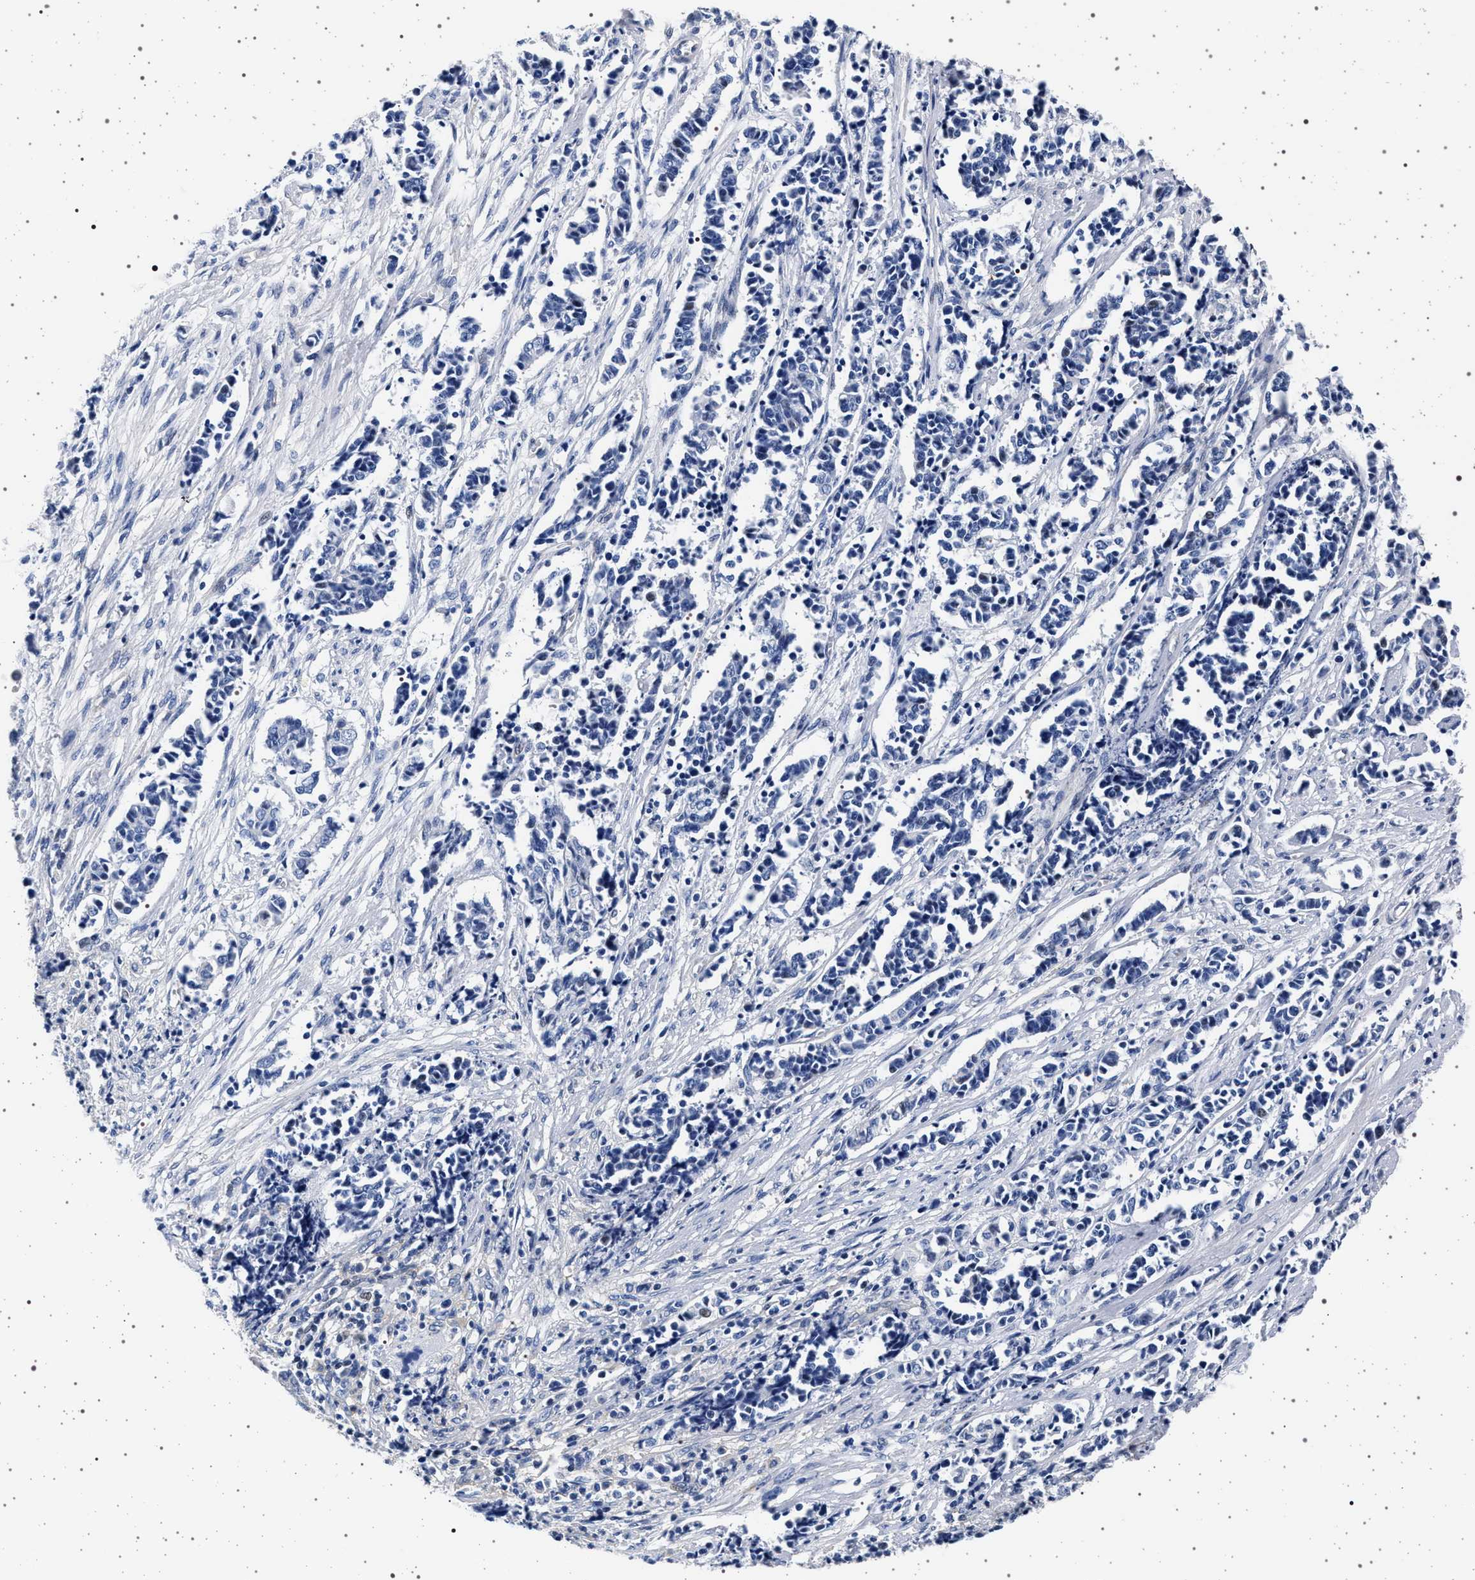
{"staining": {"intensity": "negative", "quantity": "none", "location": "none"}, "tissue": "cervical cancer", "cell_type": "Tumor cells", "image_type": "cancer", "snomed": [{"axis": "morphology", "description": "Squamous cell carcinoma, NOS"}, {"axis": "topography", "description": "Cervix"}], "caption": "This is an IHC photomicrograph of cervical squamous cell carcinoma. There is no staining in tumor cells.", "gene": "SLC9A1", "patient": {"sex": "female", "age": 35}}